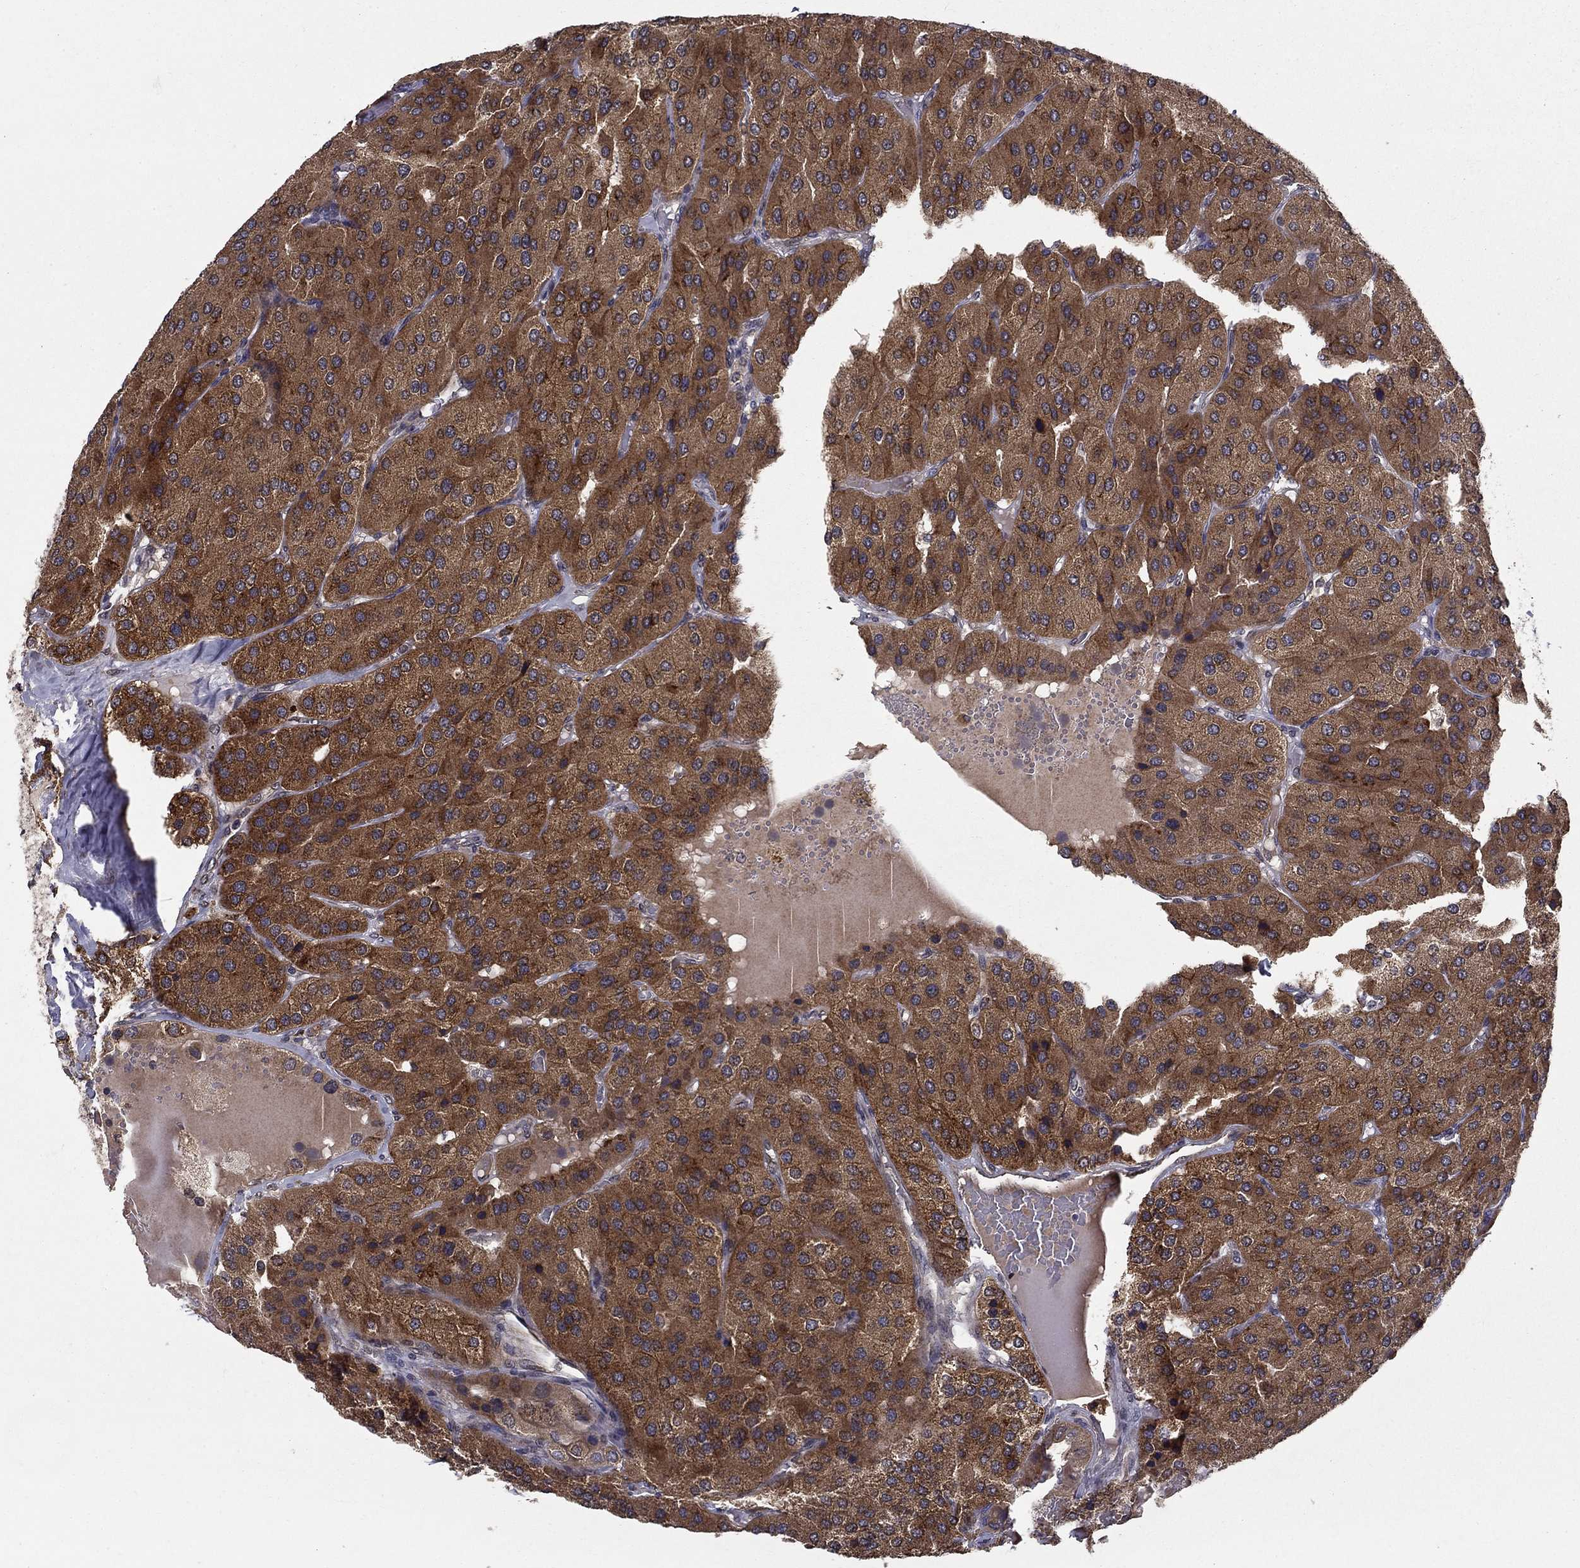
{"staining": {"intensity": "strong", "quantity": ">75%", "location": "cytoplasmic/membranous"}, "tissue": "parathyroid gland", "cell_type": "Glandular cells", "image_type": "normal", "snomed": [{"axis": "morphology", "description": "Normal tissue, NOS"}, {"axis": "morphology", "description": "Adenoma, NOS"}, {"axis": "topography", "description": "Parathyroid gland"}], "caption": "This is a photomicrograph of IHC staining of benign parathyroid gland, which shows strong expression in the cytoplasmic/membranous of glandular cells.", "gene": "SLC2A13", "patient": {"sex": "female", "age": 86}}